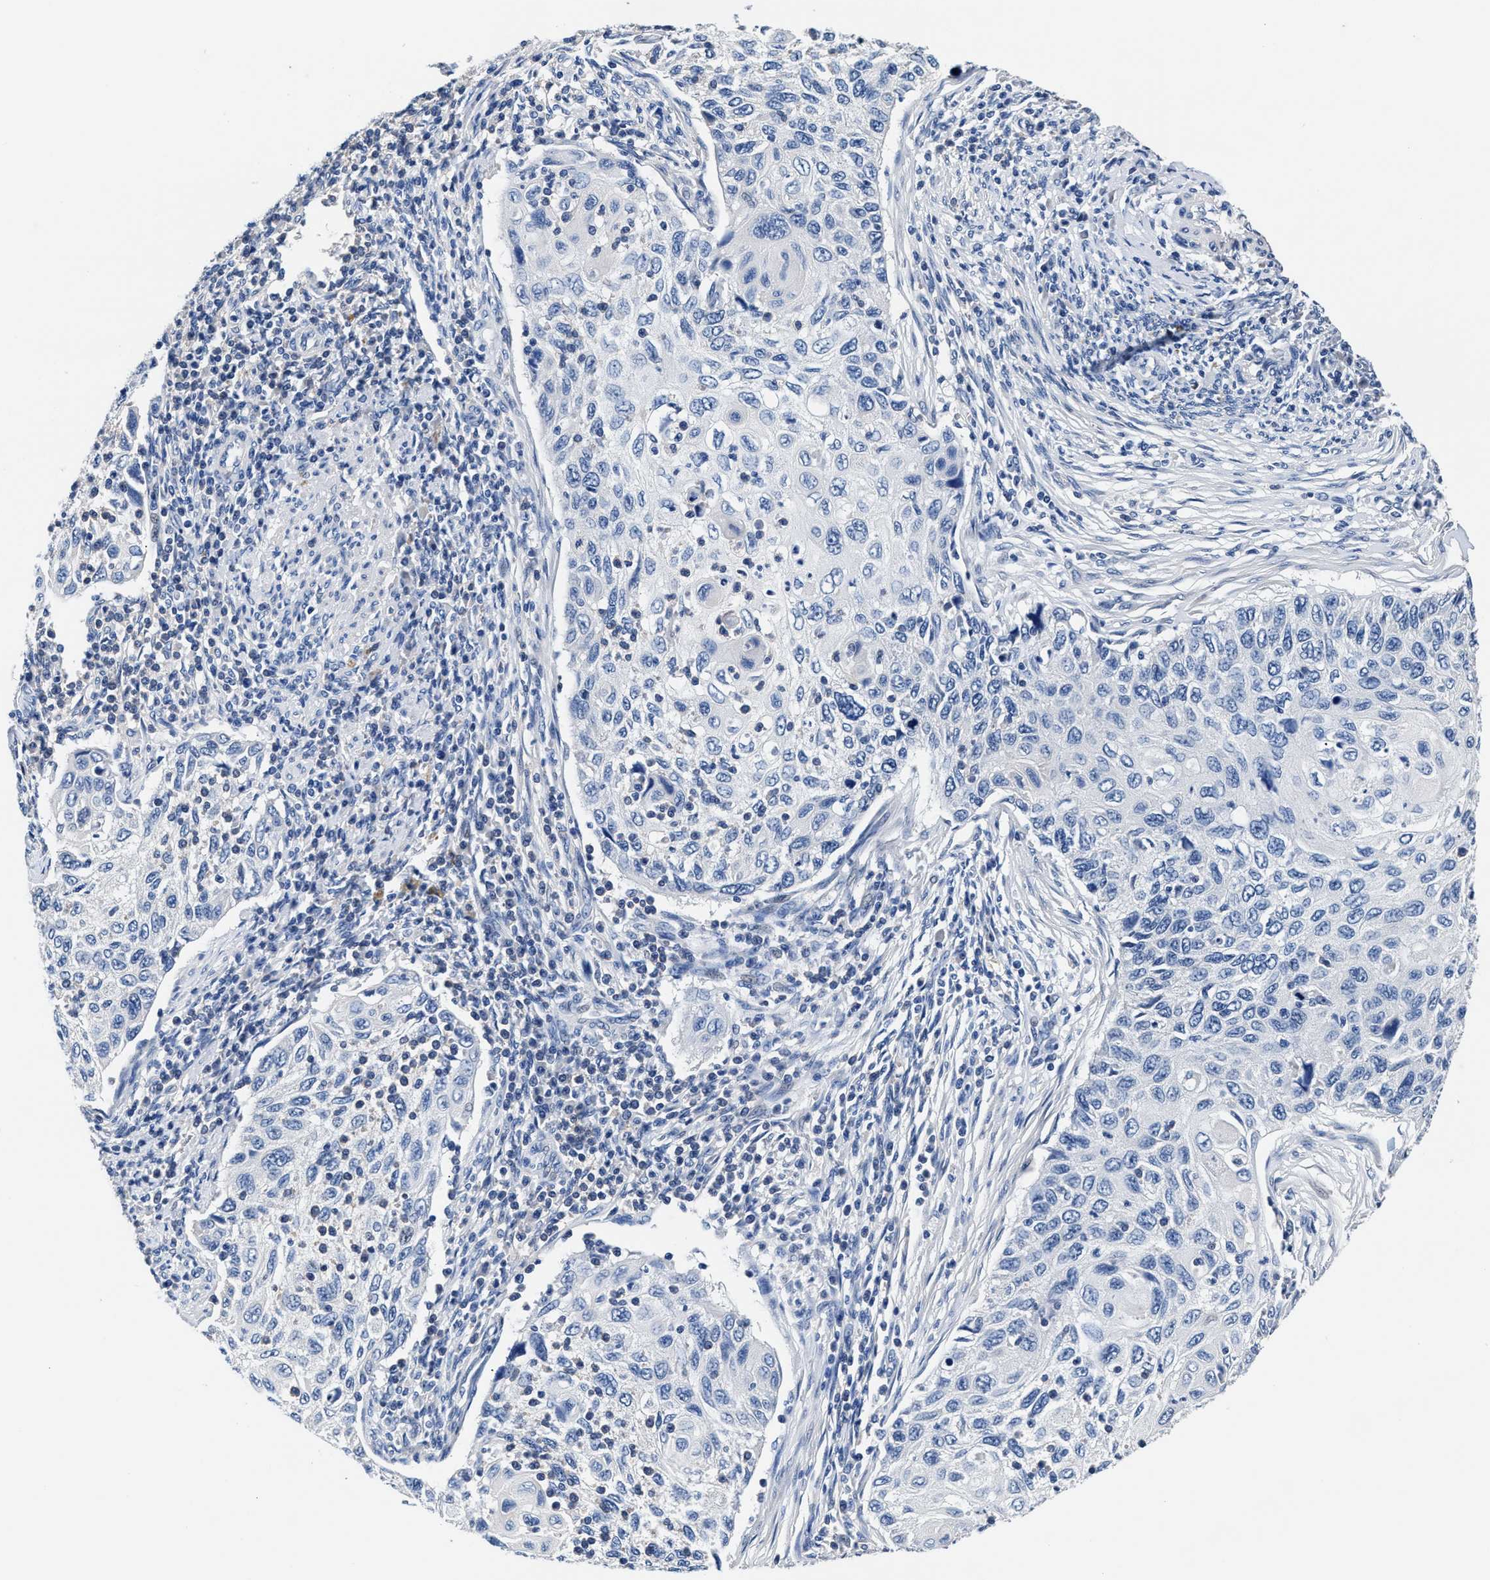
{"staining": {"intensity": "negative", "quantity": "none", "location": "none"}, "tissue": "cervical cancer", "cell_type": "Tumor cells", "image_type": "cancer", "snomed": [{"axis": "morphology", "description": "Squamous cell carcinoma, NOS"}, {"axis": "topography", "description": "Cervix"}], "caption": "Immunohistochemistry (IHC) of human cervical cancer (squamous cell carcinoma) reveals no positivity in tumor cells.", "gene": "GSTM1", "patient": {"sex": "female", "age": 70}}